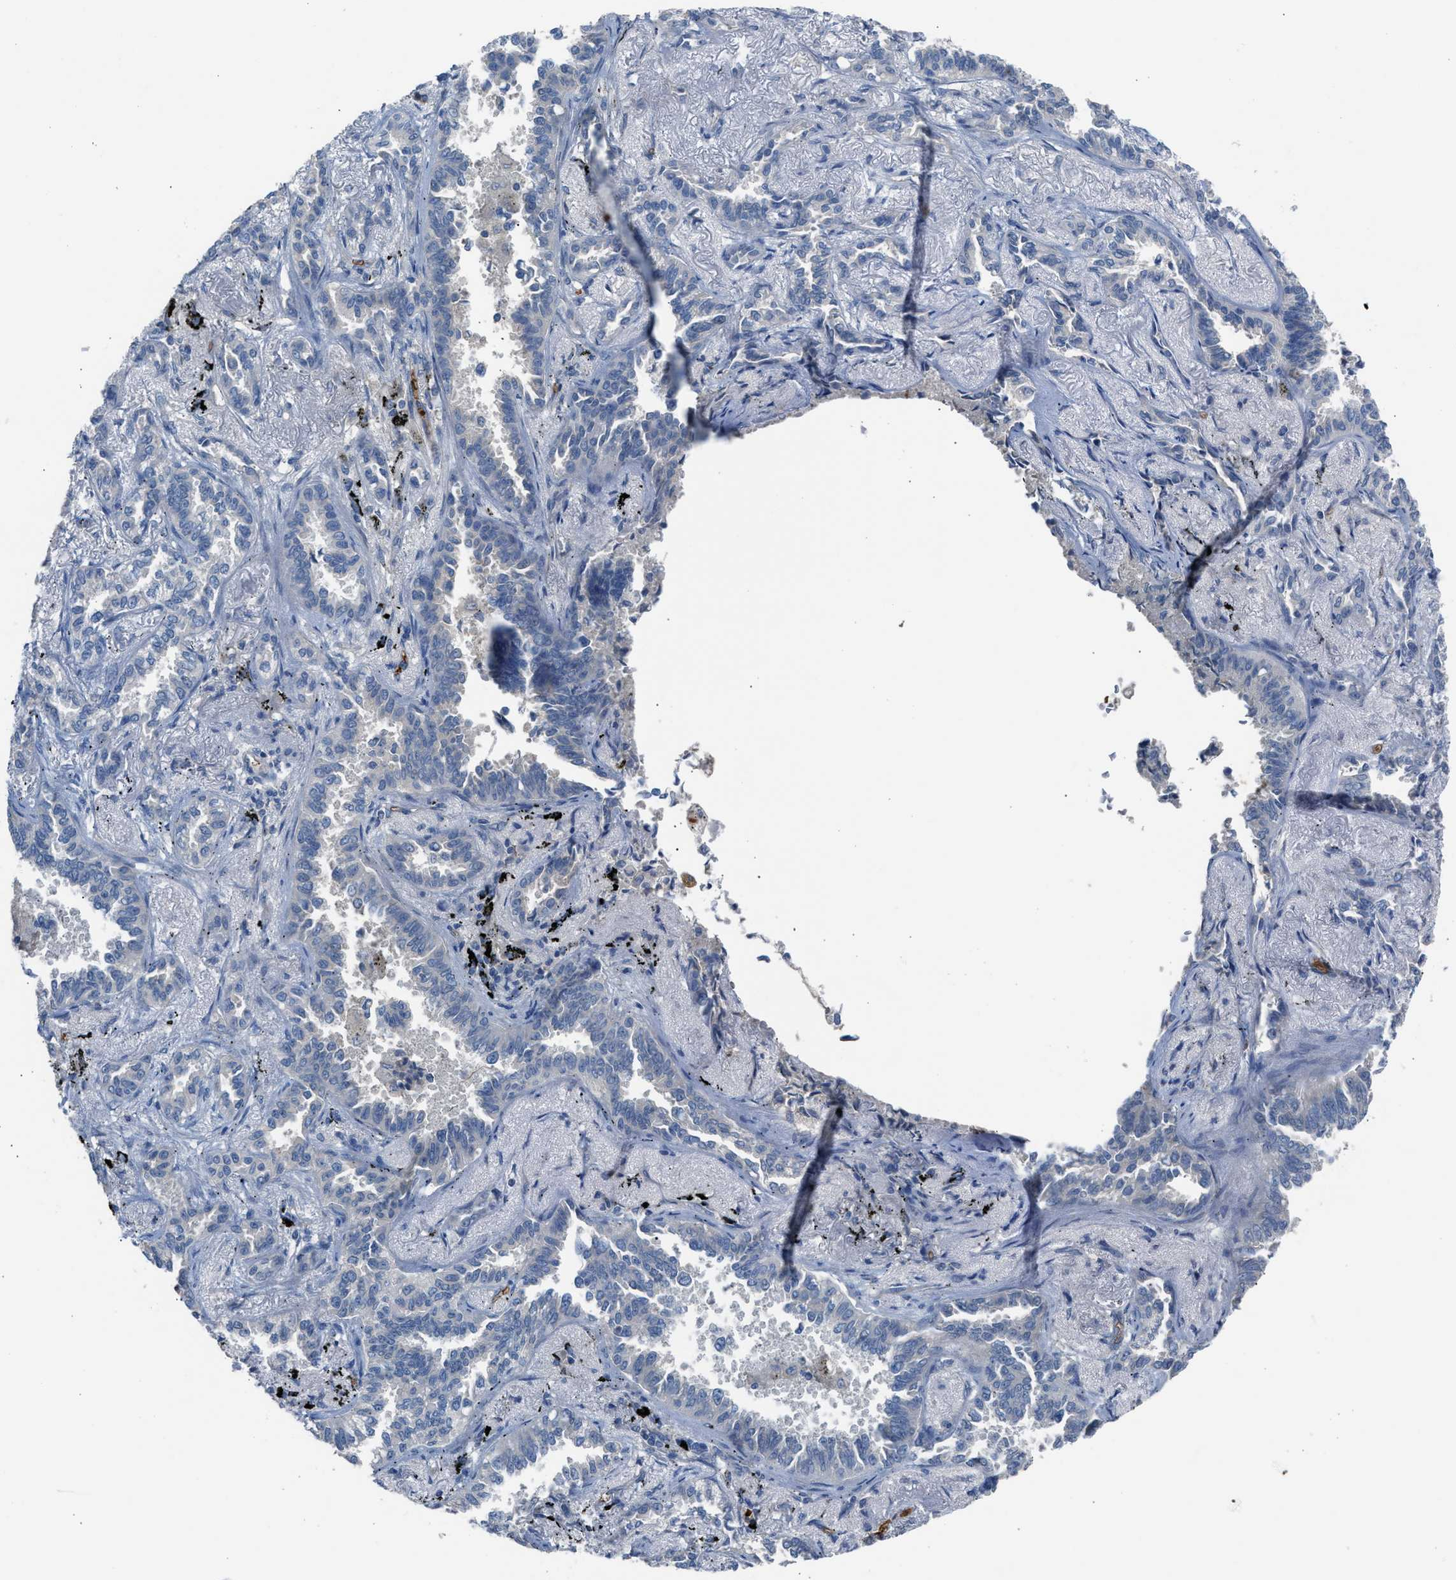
{"staining": {"intensity": "negative", "quantity": "none", "location": "none"}, "tissue": "lung cancer", "cell_type": "Tumor cells", "image_type": "cancer", "snomed": [{"axis": "morphology", "description": "Adenocarcinoma, NOS"}, {"axis": "topography", "description": "Lung"}], "caption": "IHC micrograph of neoplastic tissue: lung adenocarcinoma stained with DAB exhibits no significant protein positivity in tumor cells.", "gene": "CFAP77", "patient": {"sex": "male", "age": 59}}